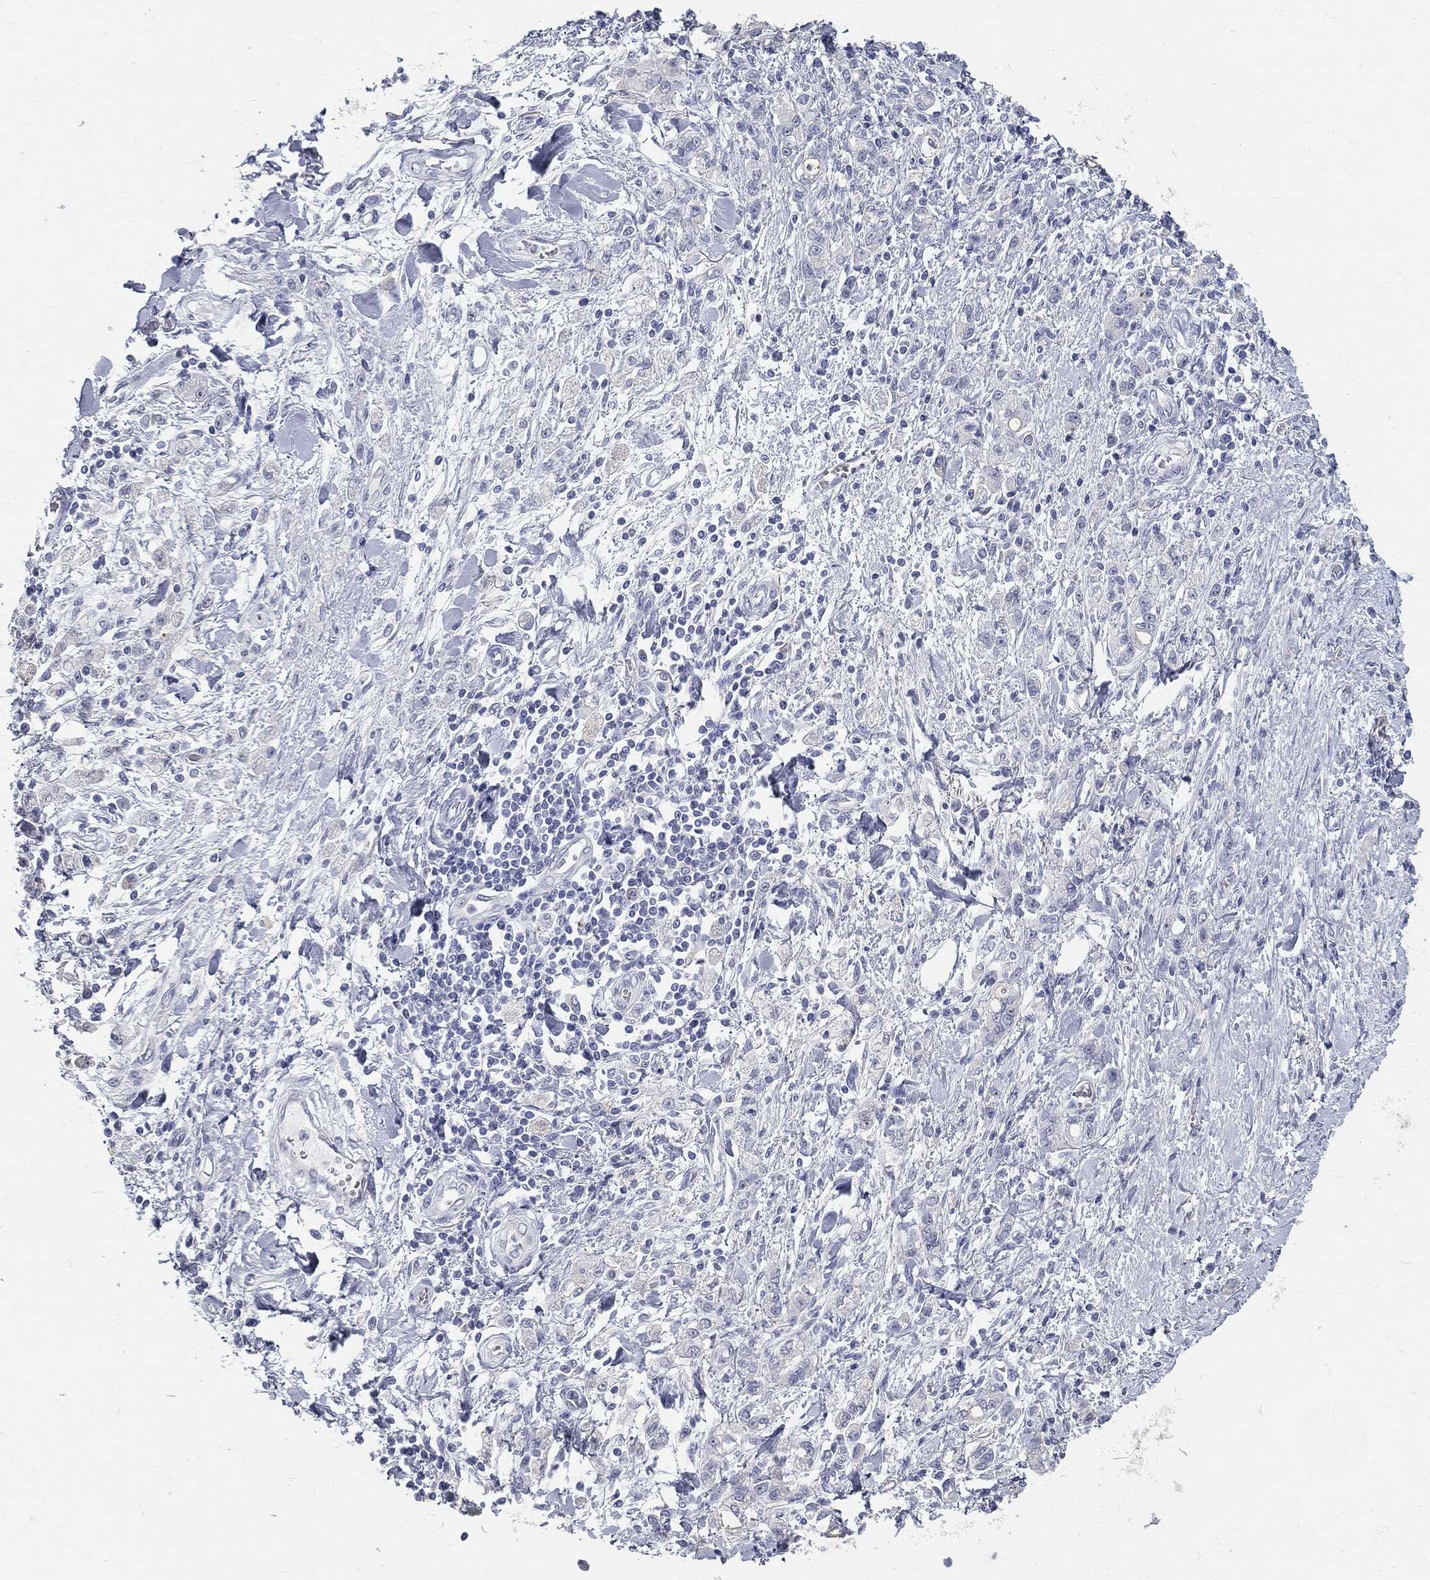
{"staining": {"intensity": "negative", "quantity": "none", "location": "none"}, "tissue": "stomach cancer", "cell_type": "Tumor cells", "image_type": "cancer", "snomed": [{"axis": "morphology", "description": "Adenocarcinoma, NOS"}, {"axis": "topography", "description": "Stomach"}], "caption": "DAB immunohistochemical staining of human adenocarcinoma (stomach) reveals no significant staining in tumor cells.", "gene": "CUZD1", "patient": {"sex": "male", "age": 77}}